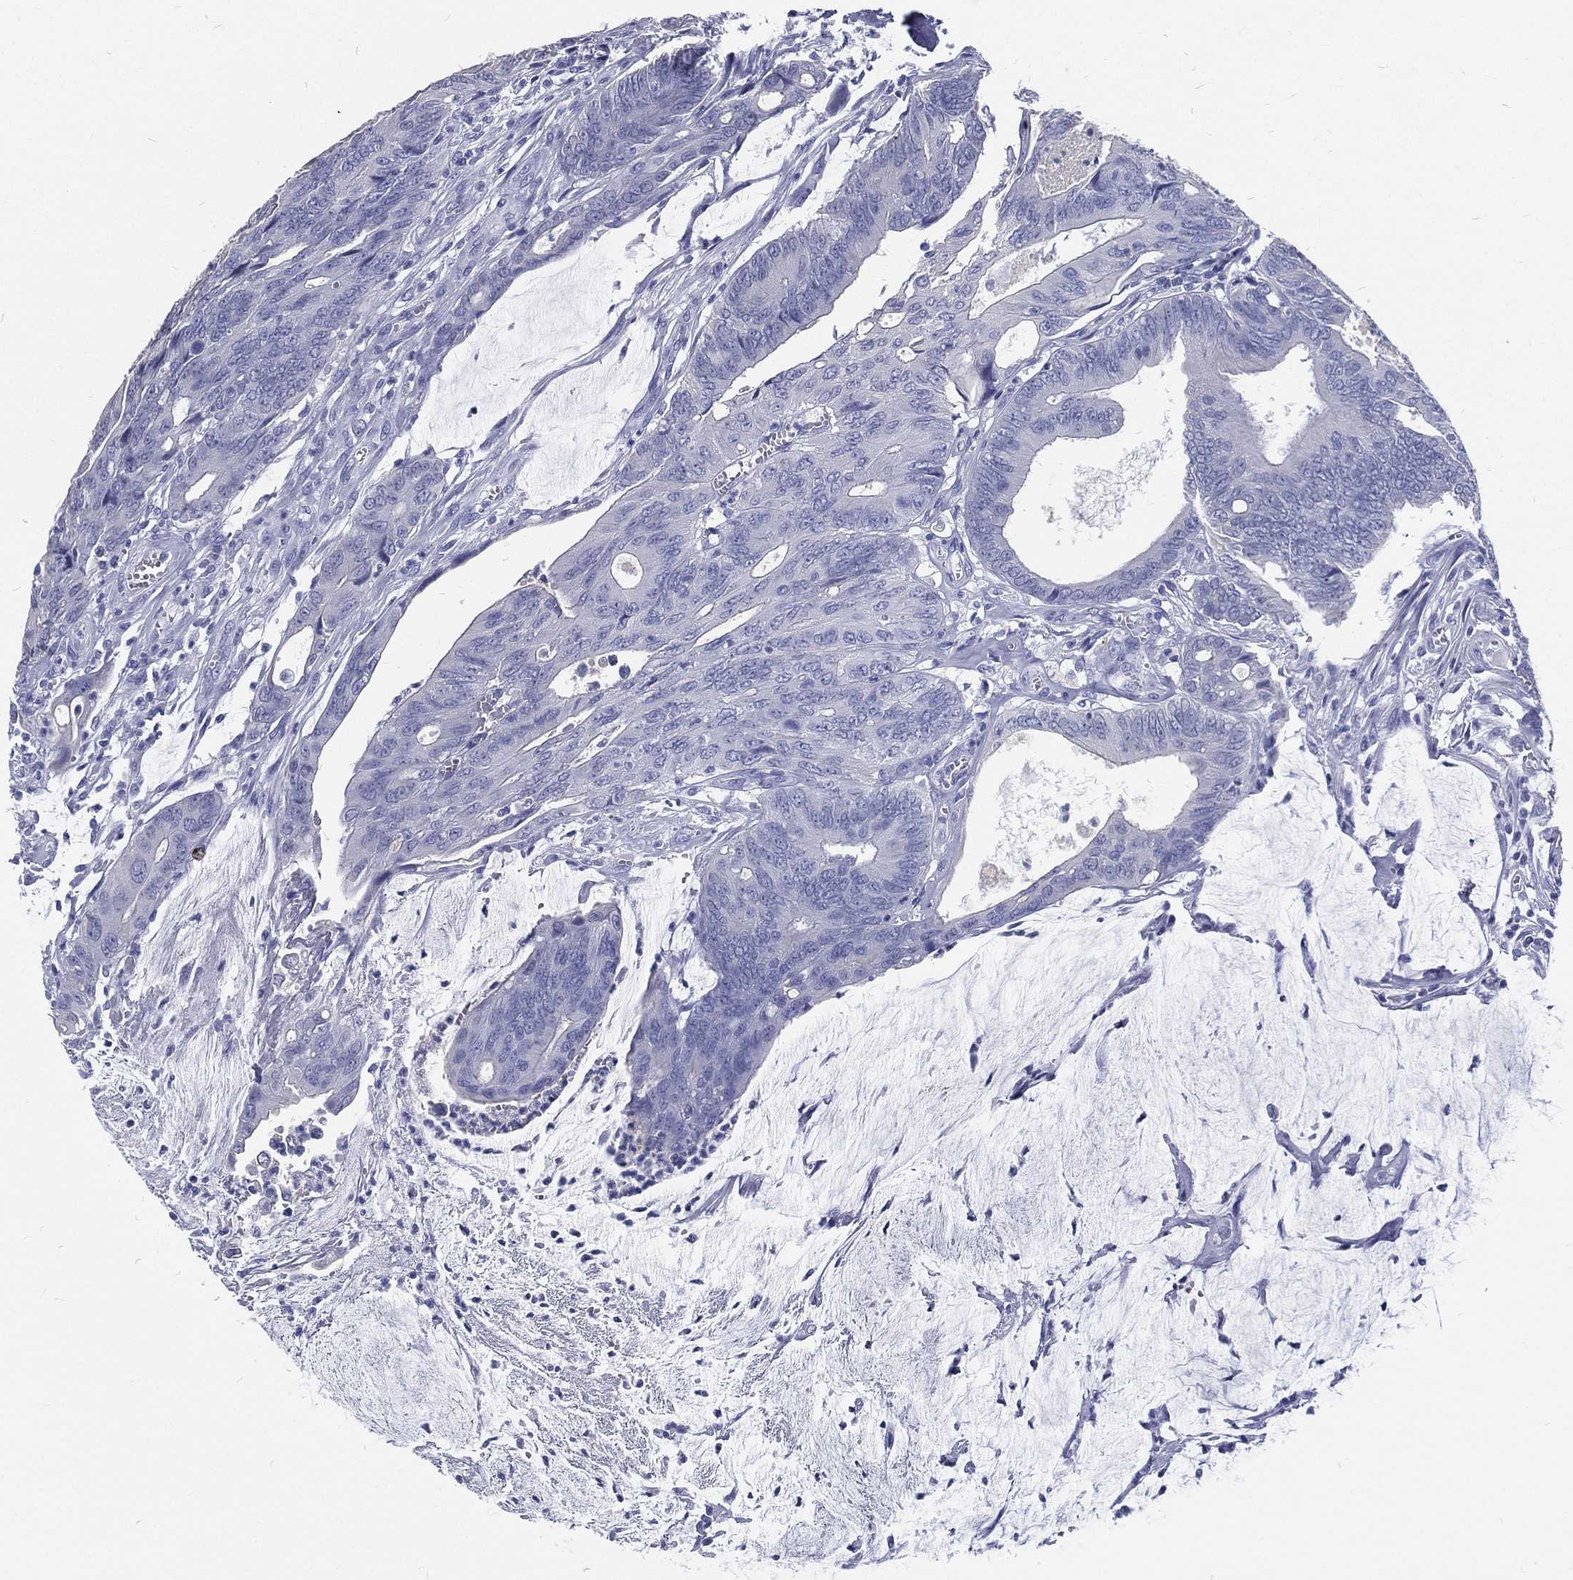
{"staining": {"intensity": "negative", "quantity": "none", "location": "none"}, "tissue": "colorectal cancer", "cell_type": "Tumor cells", "image_type": "cancer", "snomed": [{"axis": "morphology", "description": "Normal tissue, NOS"}, {"axis": "morphology", "description": "Adenocarcinoma, NOS"}, {"axis": "topography", "description": "Colon"}], "caption": "This is a photomicrograph of immunohistochemistry staining of colorectal adenocarcinoma, which shows no staining in tumor cells.", "gene": "RSPH4A", "patient": {"sex": "male", "age": 65}}